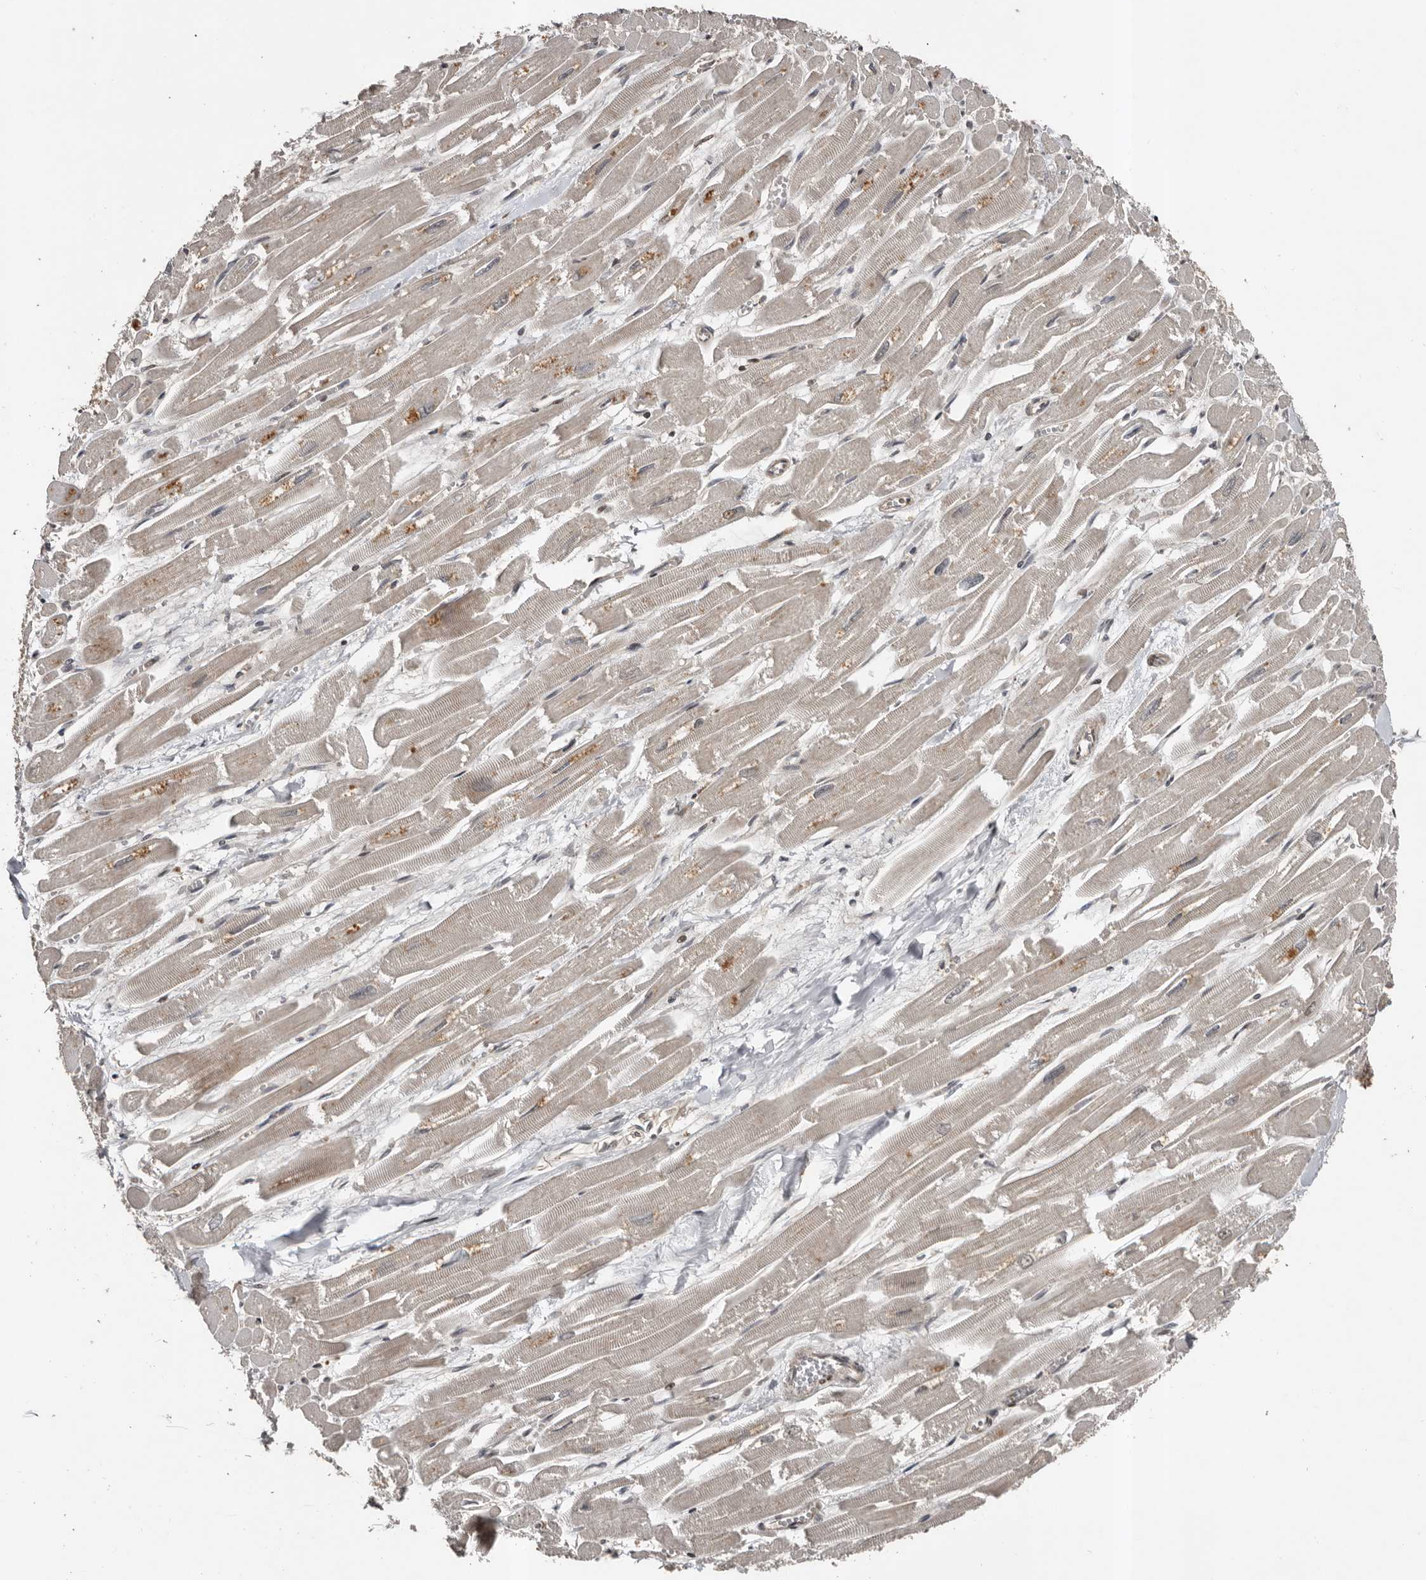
{"staining": {"intensity": "moderate", "quantity": "25%-75%", "location": "cytoplasmic/membranous"}, "tissue": "heart muscle", "cell_type": "Cardiomyocytes", "image_type": "normal", "snomed": [{"axis": "morphology", "description": "Normal tissue, NOS"}, {"axis": "topography", "description": "Heart"}], "caption": "About 25%-75% of cardiomyocytes in unremarkable heart muscle exhibit moderate cytoplasmic/membranous protein expression as visualized by brown immunohistochemical staining.", "gene": "CCDC190", "patient": {"sex": "male", "age": 54}}